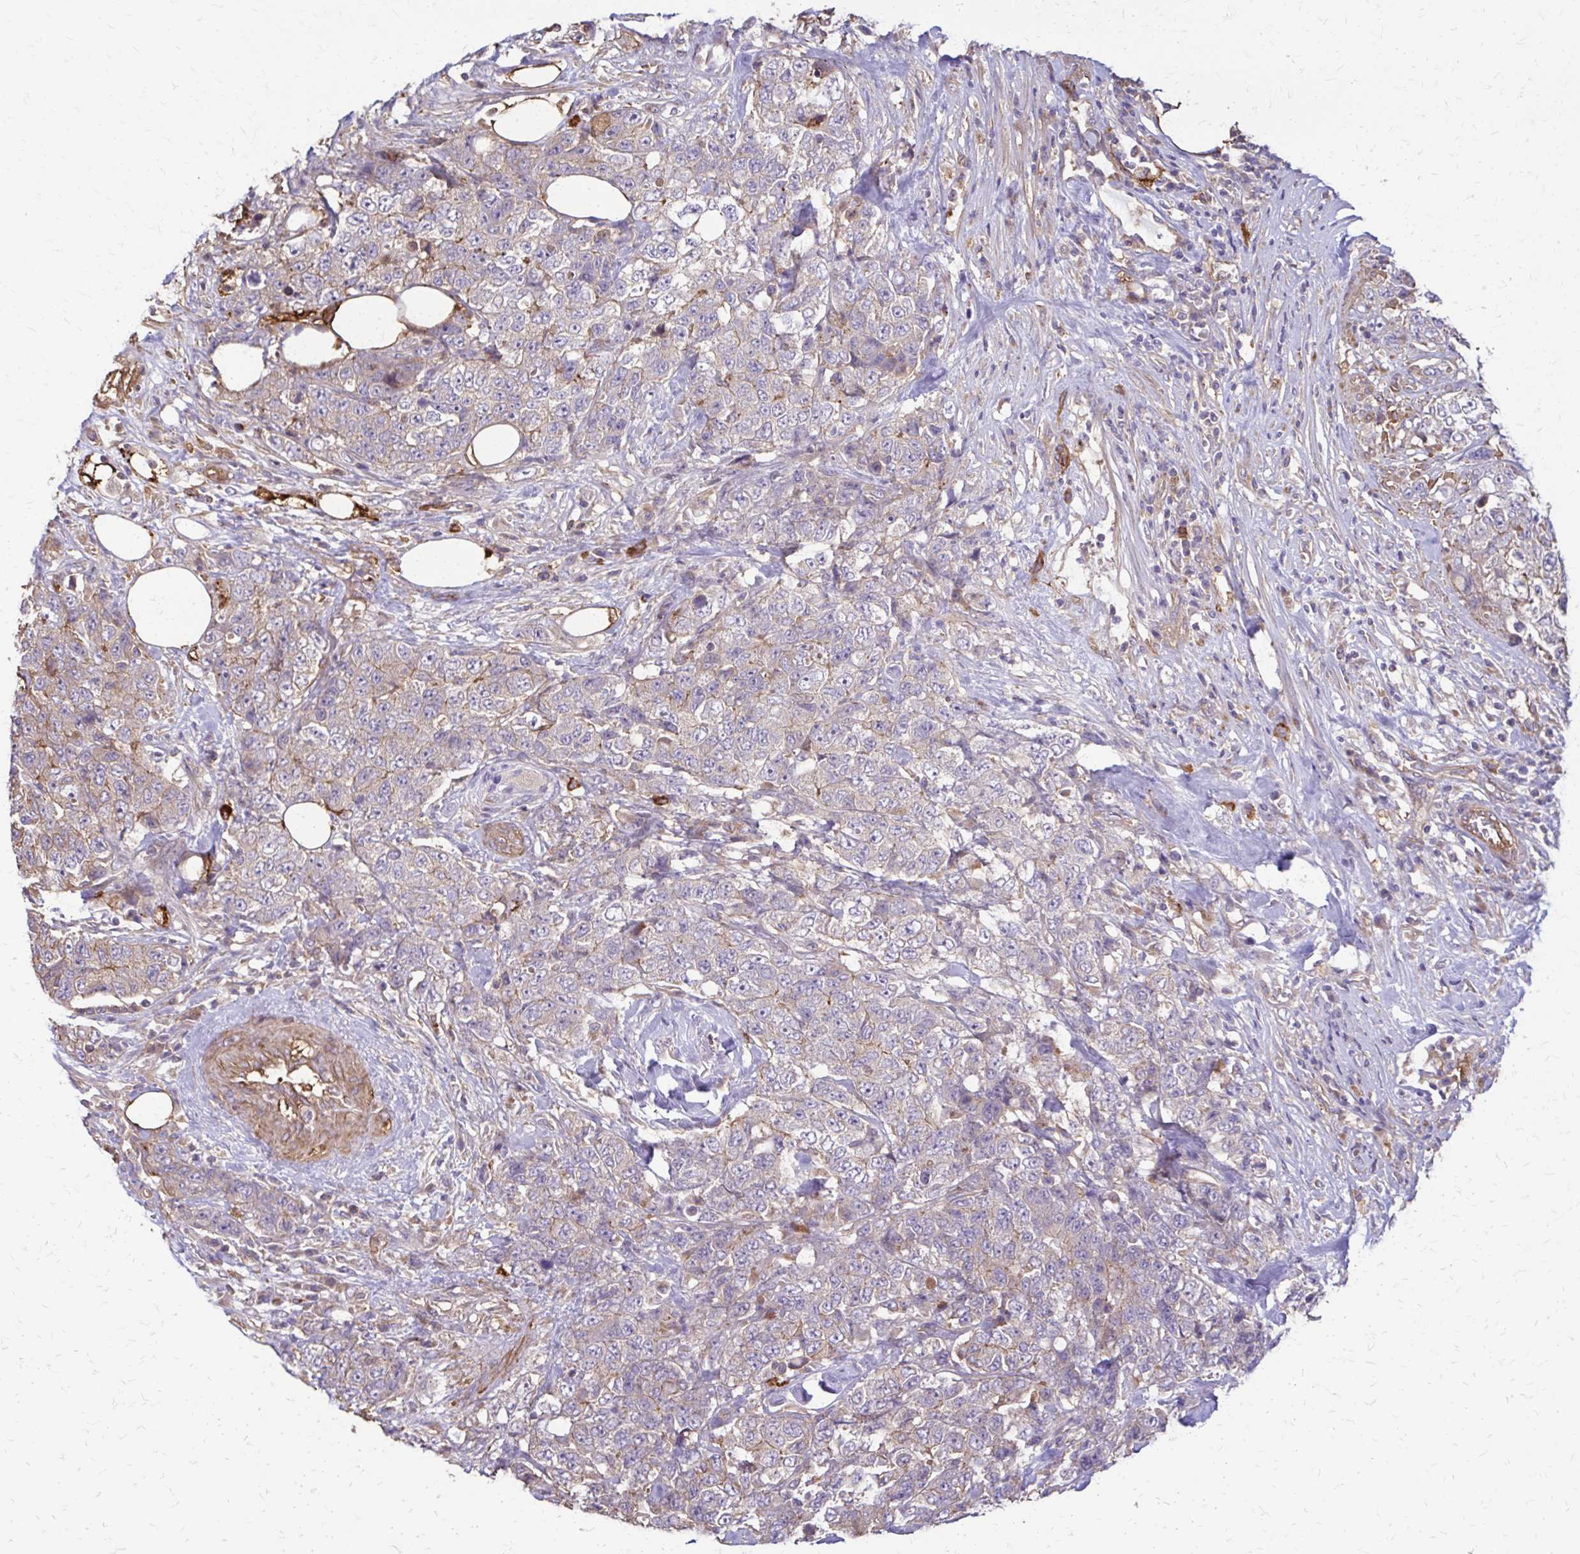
{"staining": {"intensity": "negative", "quantity": "none", "location": "none"}, "tissue": "urothelial cancer", "cell_type": "Tumor cells", "image_type": "cancer", "snomed": [{"axis": "morphology", "description": "Urothelial carcinoma, High grade"}, {"axis": "topography", "description": "Urinary bladder"}], "caption": "Immunohistochemical staining of urothelial carcinoma (high-grade) shows no significant positivity in tumor cells. The staining is performed using DAB (3,3'-diaminobenzidine) brown chromogen with nuclei counter-stained in using hematoxylin.", "gene": "DSP", "patient": {"sex": "female", "age": 78}}